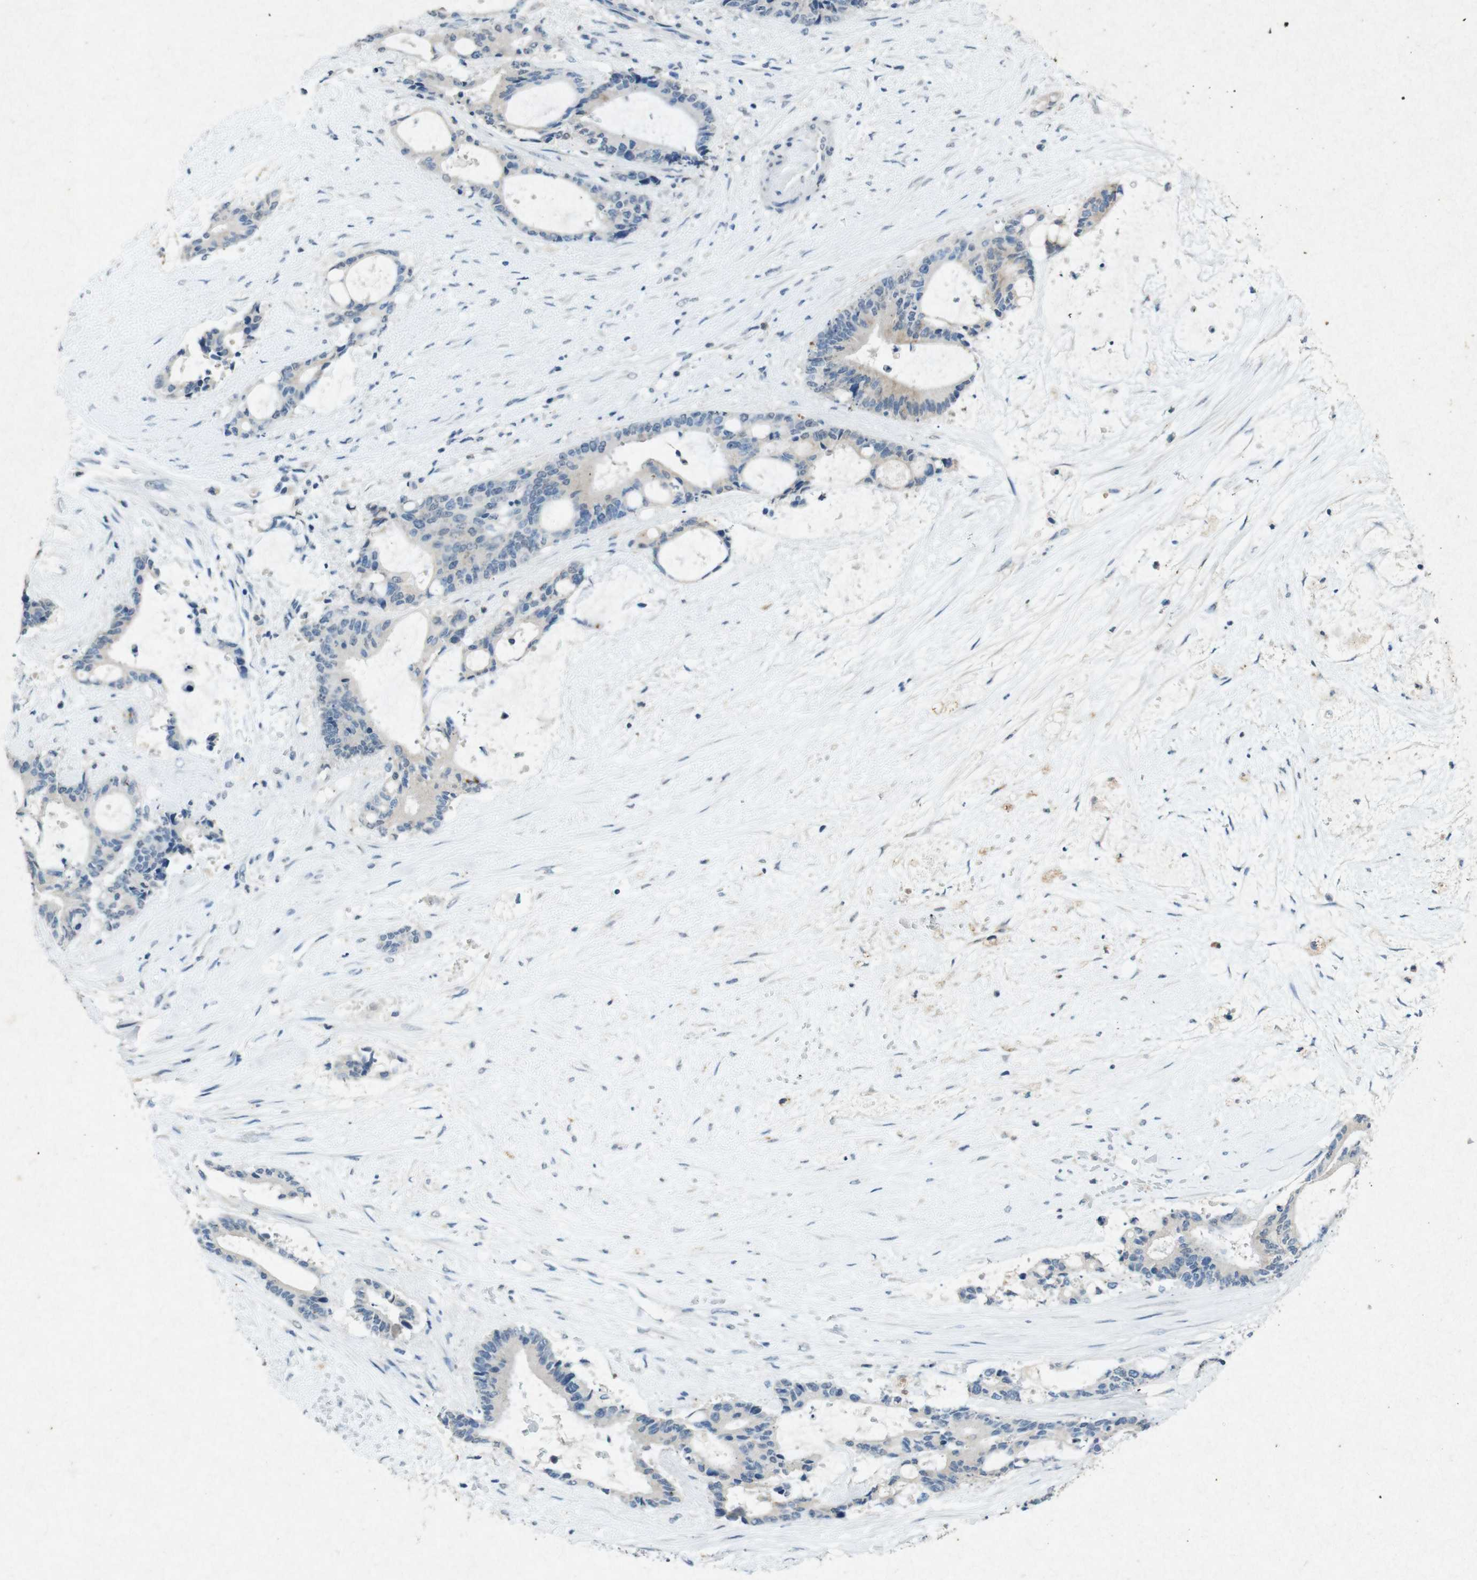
{"staining": {"intensity": "negative", "quantity": "none", "location": "none"}, "tissue": "liver cancer", "cell_type": "Tumor cells", "image_type": "cancer", "snomed": [{"axis": "morphology", "description": "Normal tissue, NOS"}, {"axis": "morphology", "description": "Cholangiocarcinoma"}, {"axis": "topography", "description": "Liver"}, {"axis": "topography", "description": "Peripheral nerve tissue"}], "caption": "Micrograph shows no protein expression in tumor cells of liver cholangiocarcinoma tissue.", "gene": "STBD1", "patient": {"sex": "female", "age": 73}}